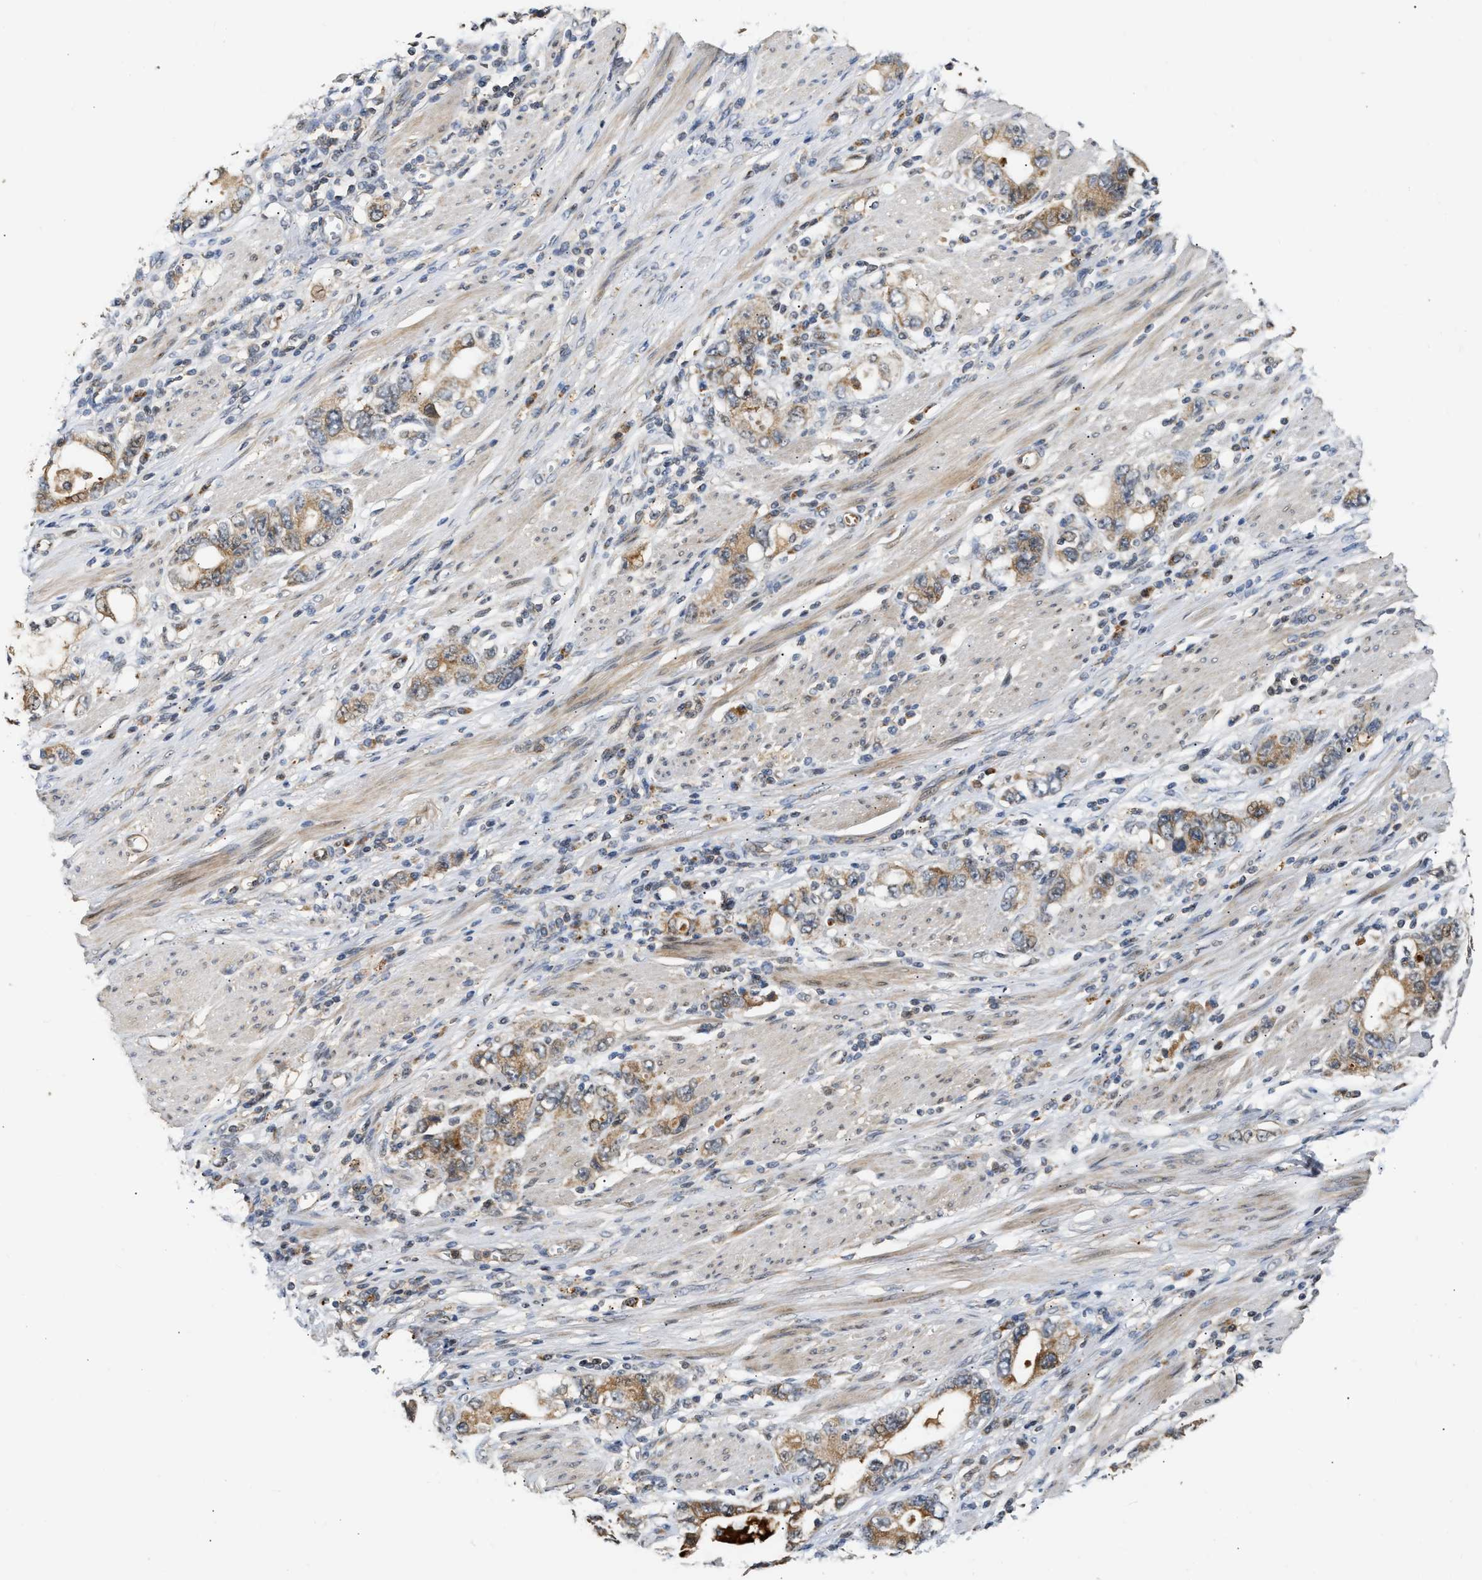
{"staining": {"intensity": "moderate", "quantity": "25%-75%", "location": "cytoplasmic/membranous"}, "tissue": "stomach cancer", "cell_type": "Tumor cells", "image_type": "cancer", "snomed": [{"axis": "morphology", "description": "Adenocarcinoma, NOS"}, {"axis": "topography", "description": "Stomach, lower"}], "caption": "Immunohistochemical staining of human stomach cancer exhibits medium levels of moderate cytoplasmic/membranous expression in about 25%-75% of tumor cells.", "gene": "EXTL2", "patient": {"sex": "female", "age": 93}}